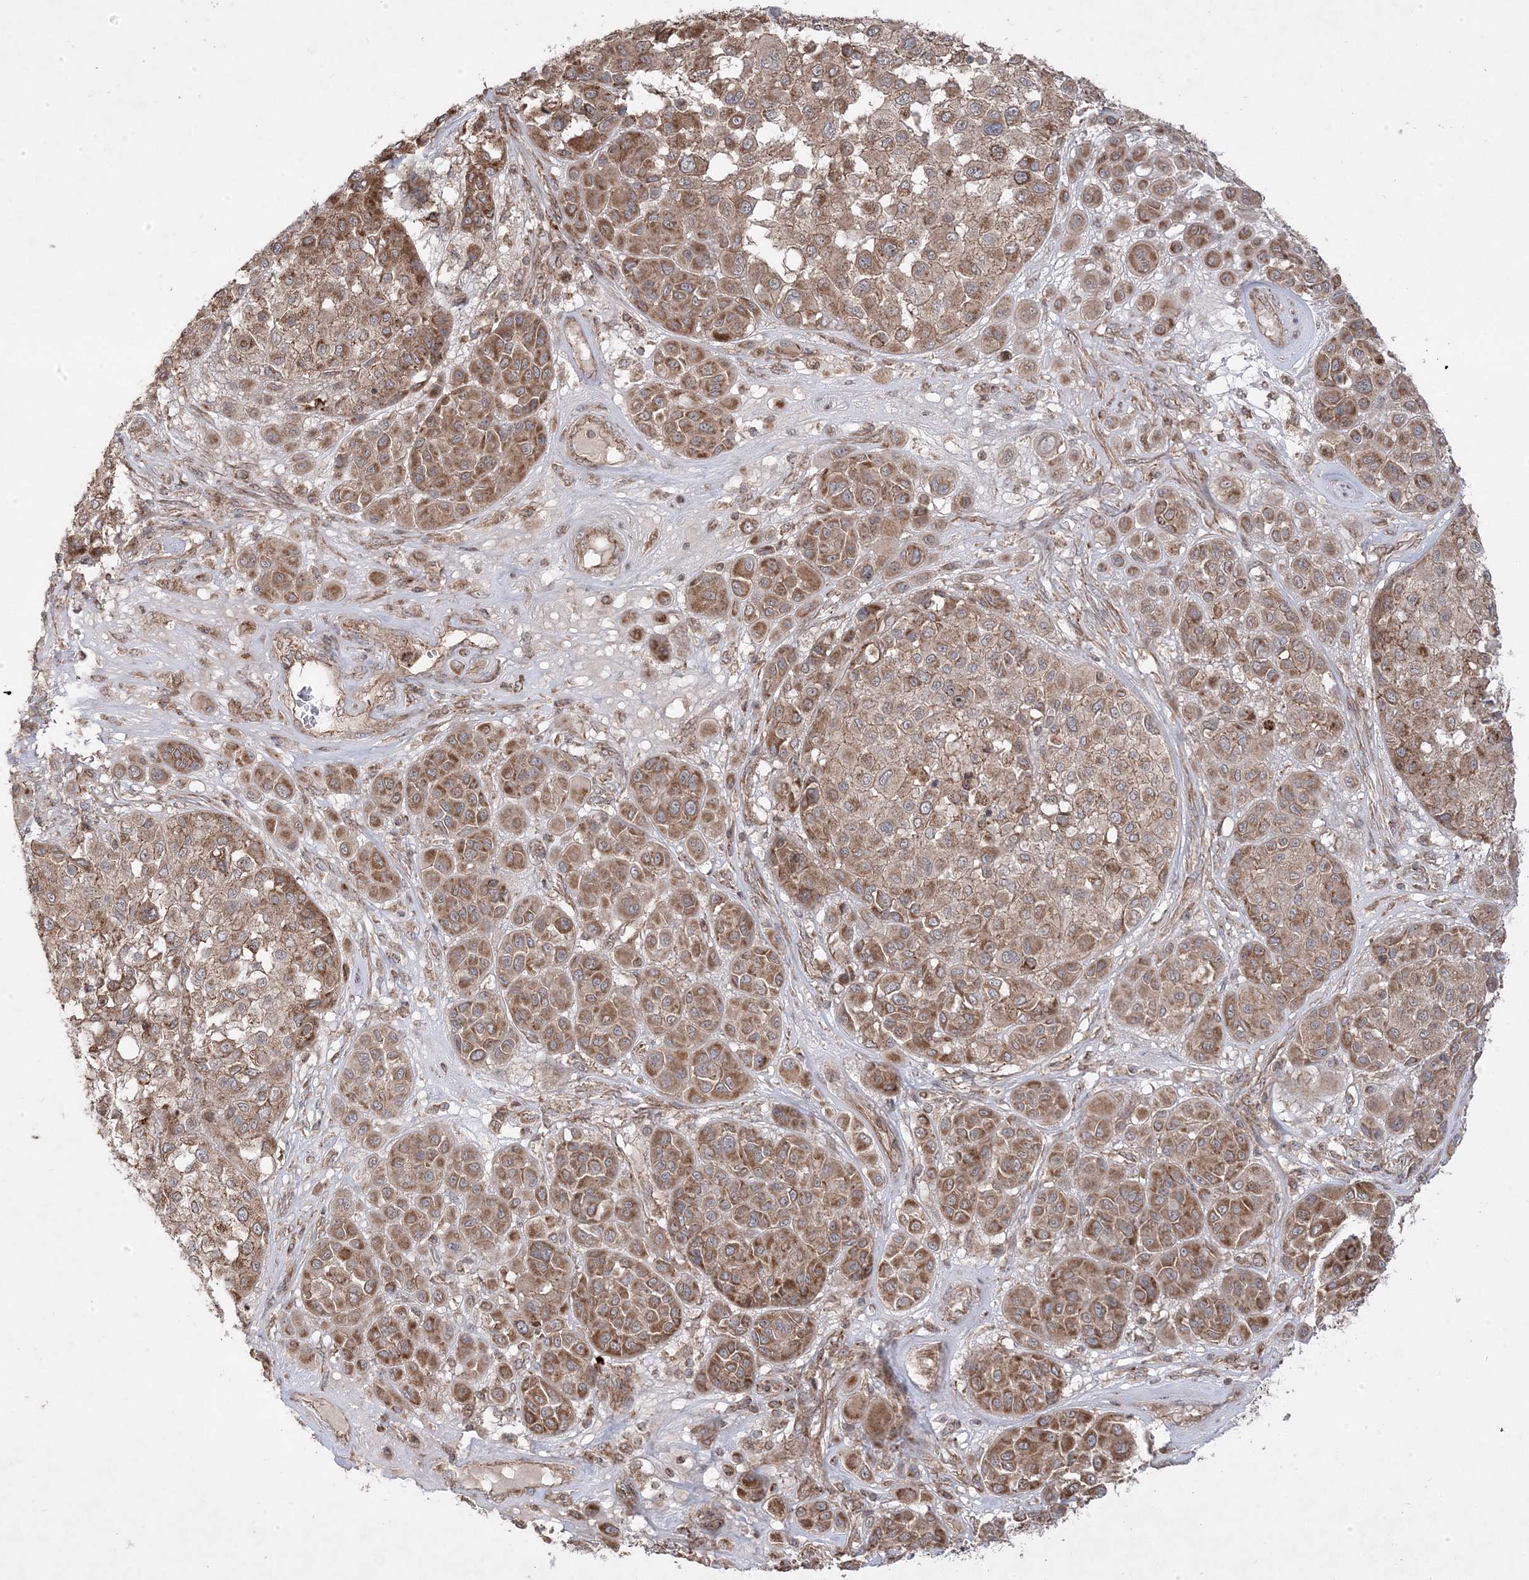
{"staining": {"intensity": "moderate", "quantity": ">75%", "location": "cytoplasmic/membranous"}, "tissue": "melanoma", "cell_type": "Tumor cells", "image_type": "cancer", "snomed": [{"axis": "morphology", "description": "Malignant melanoma, Metastatic site"}, {"axis": "topography", "description": "Soft tissue"}], "caption": "A photomicrograph of melanoma stained for a protein shows moderate cytoplasmic/membranous brown staining in tumor cells. (DAB = brown stain, brightfield microscopy at high magnification).", "gene": "CLUAP1", "patient": {"sex": "male", "age": 41}}